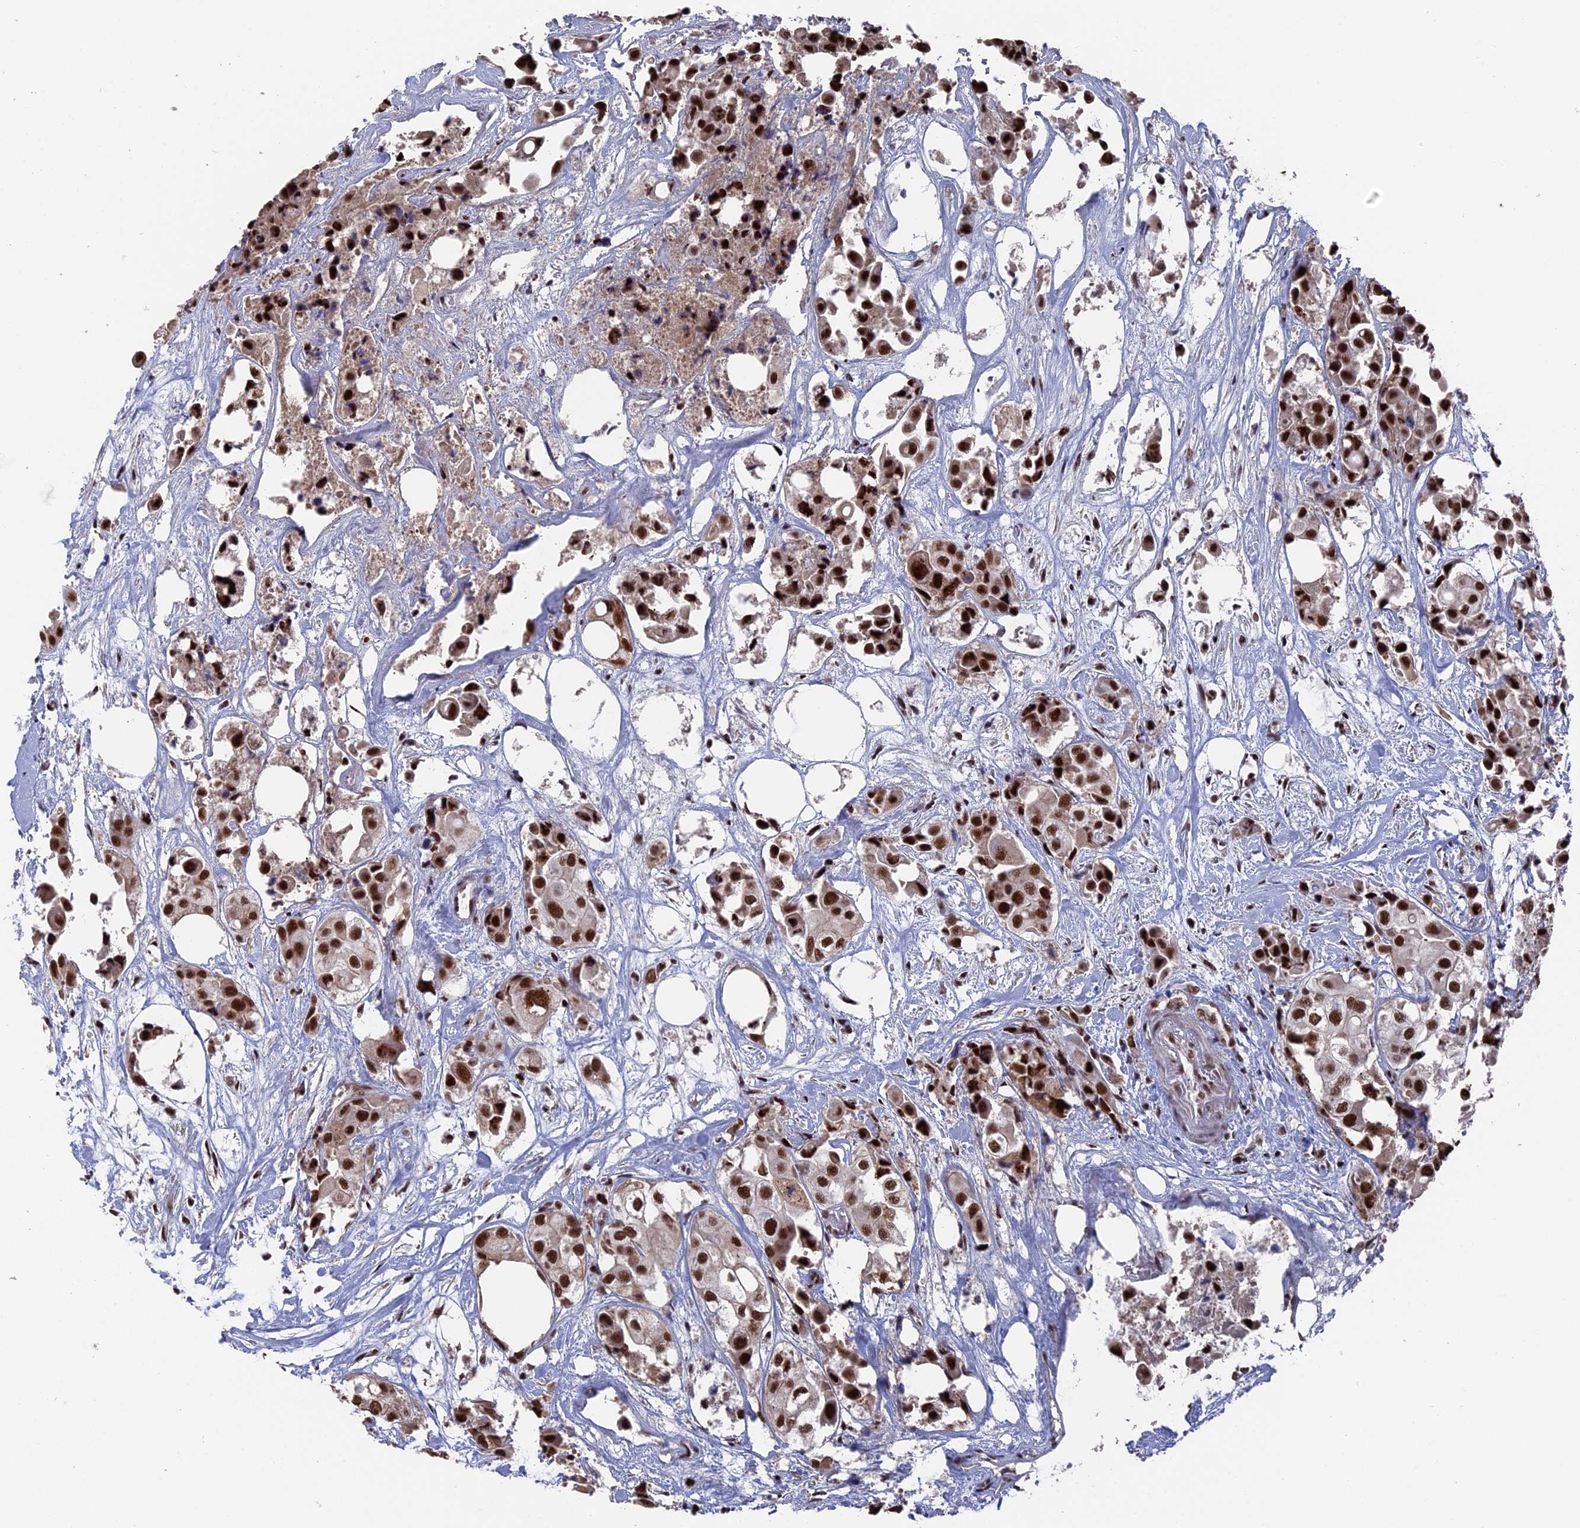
{"staining": {"intensity": "strong", "quantity": ">75%", "location": "nuclear"}, "tissue": "urothelial cancer", "cell_type": "Tumor cells", "image_type": "cancer", "snomed": [{"axis": "morphology", "description": "Urothelial carcinoma, High grade"}, {"axis": "topography", "description": "Urinary bladder"}], "caption": "This micrograph exhibits immunohistochemistry staining of human high-grade urothelial carcinoma, with high strong nuclear staining in approximately >75% of tumor cells.", "gene": "SF3A2", "patient": {"sex": "male", "age": 64}}